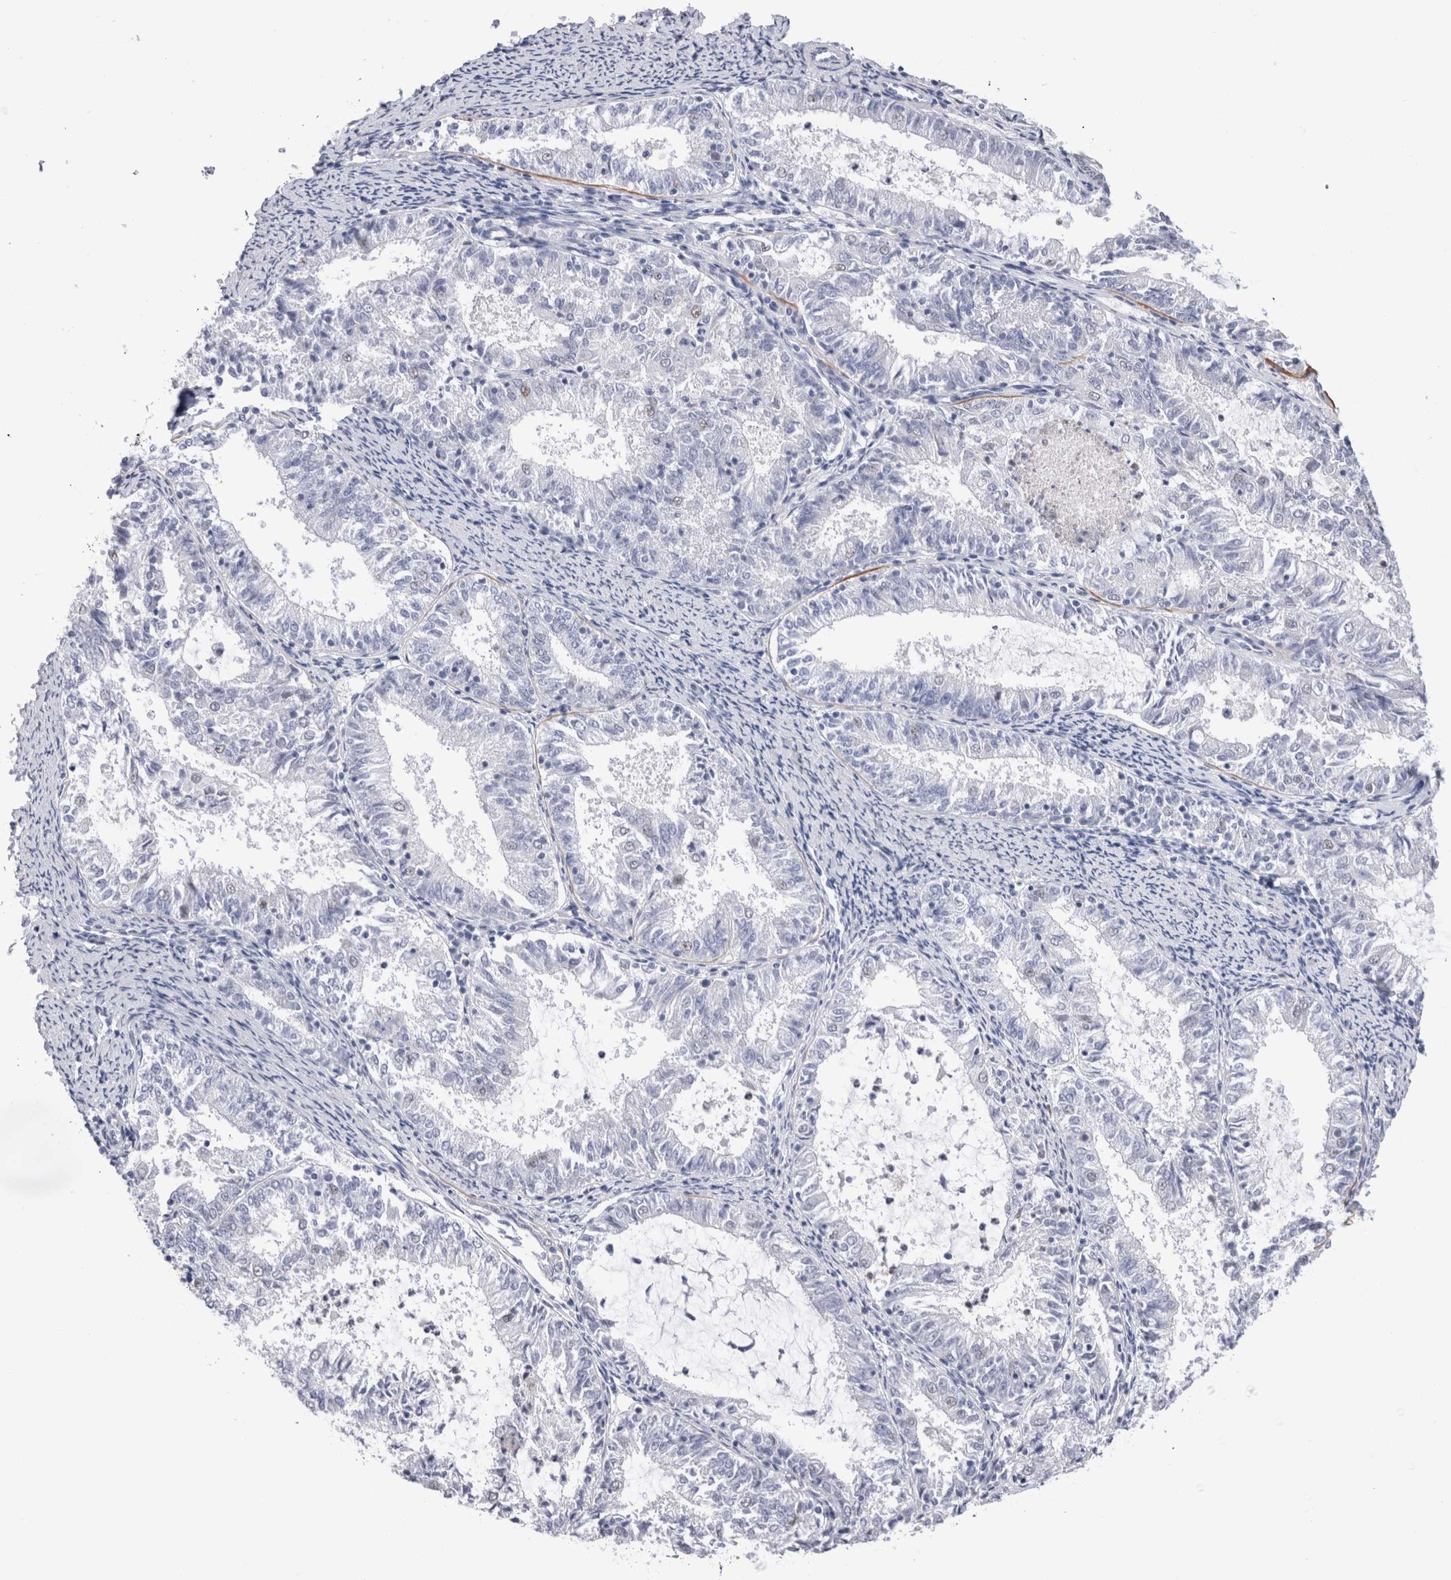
{"staining": {"intensity": "negative", "quantity": "none", "location": "none"}, "tissue": "endometrial cancer", "cell_type": "Tumor cells", "image_type": "cancer", "snomed": [{"axis": "morphology", "description": "Adenocarcinoma, NOS"}, {"axis": "topography", "description": "Endometrium"}], "caption": "Tumor cells are negative for brown protein staining in endometrial cancer.", "gene": "RBM6", "patient": {"sex": "female", "age": 57}}